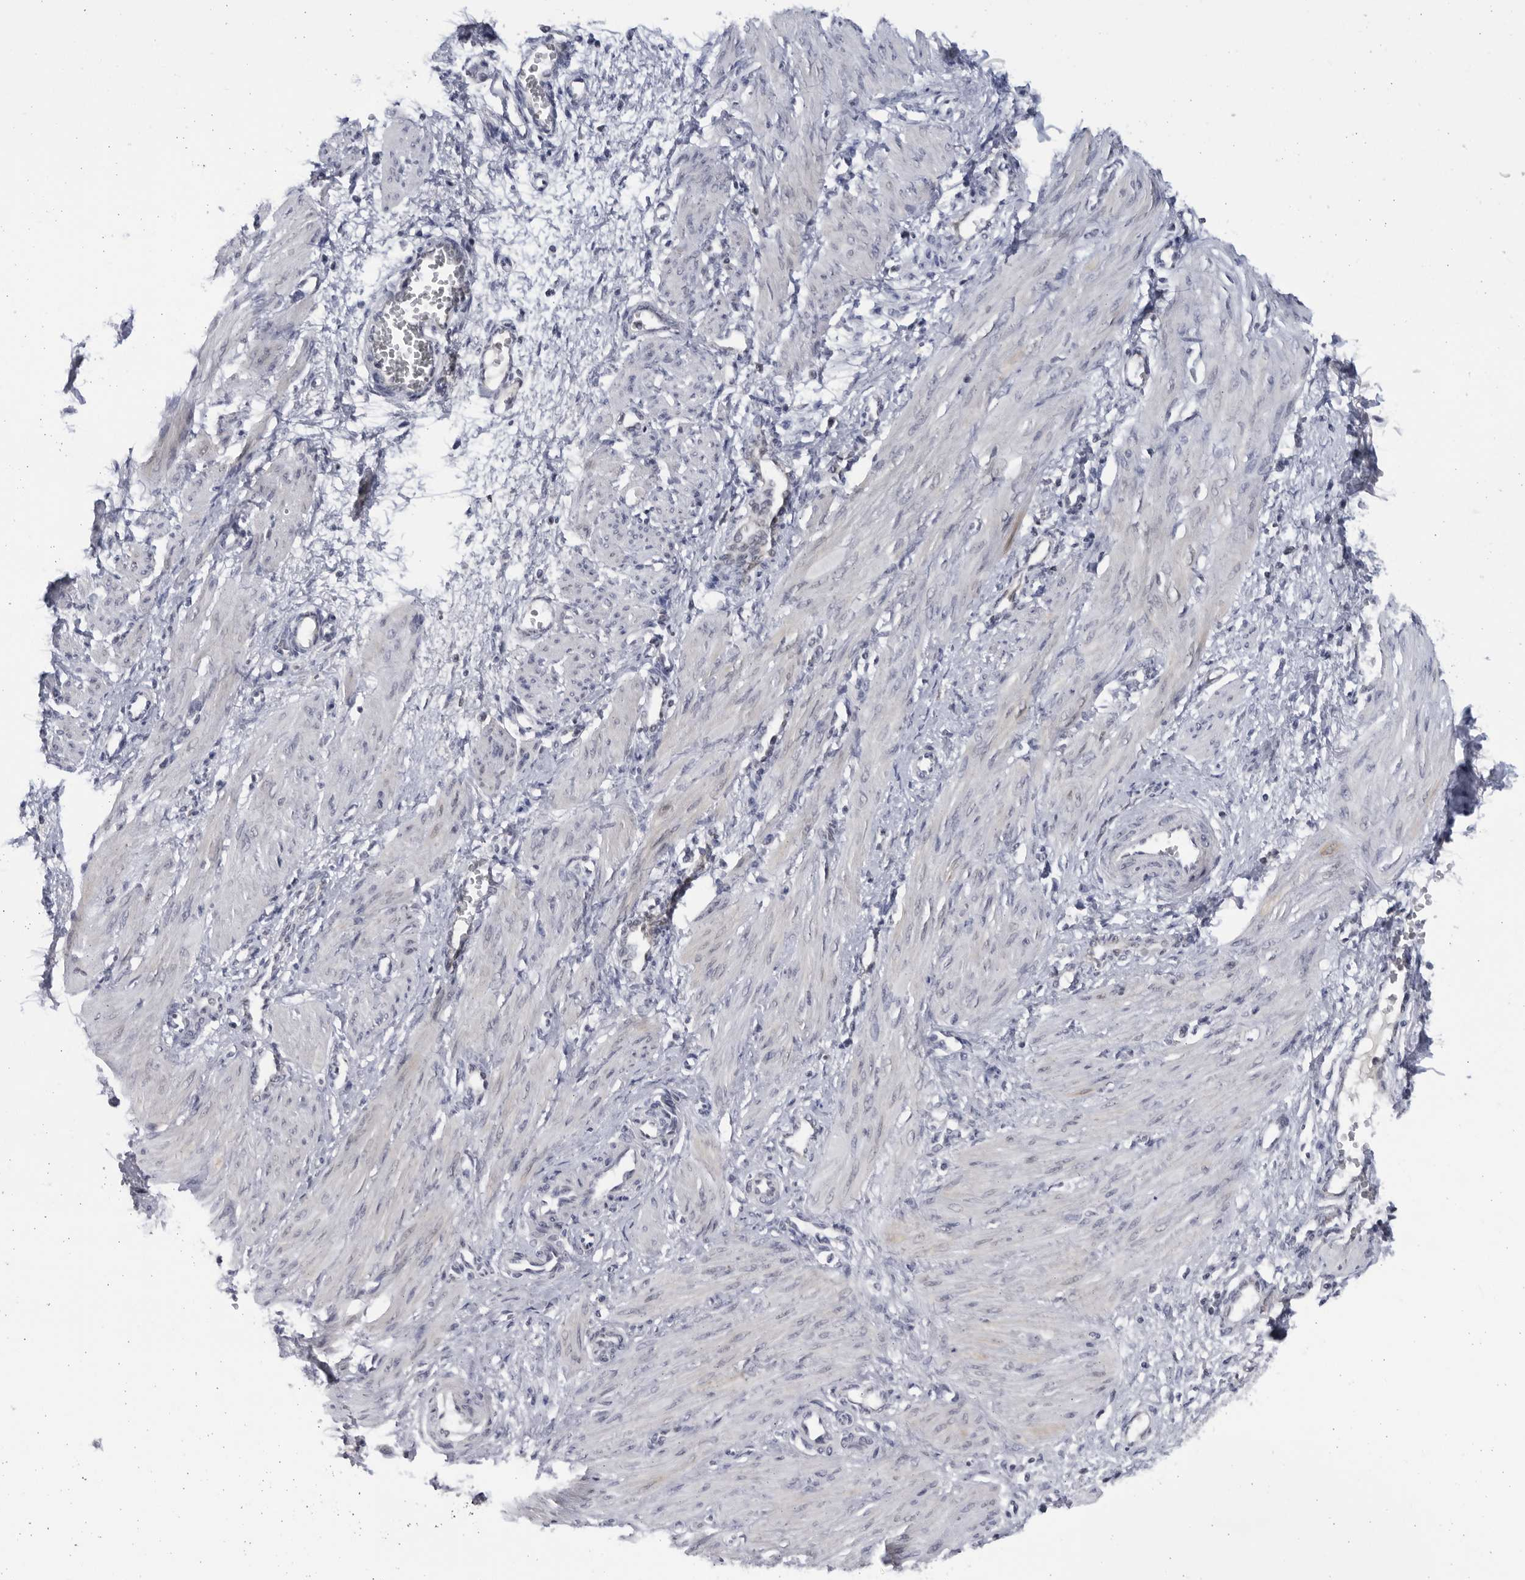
{"staining": {"intensity": "negative", "quantity": "none", "location": "none"}, "tissue": "smooth muscle", "cell_type": "Smooth muscle cells", "image_type": "normal", "snomed": [{"axis": "morphology", "description": "Normal tissue, NOS"}, {"axis": "topography", "description": "Endometrium"}], "caption": "This is a micrograph of immunohistochemistry (IHC) staining of normal smooth muscle, which shows no staining in smooth muscle cells. (Brightfield microscopy of DAB (3,3'-diaminobenzidine) immunohistochemistry (IHC) at high magnification).", "gene": "SLC25A22", "patient": {"sex": "female", "age": 33}}